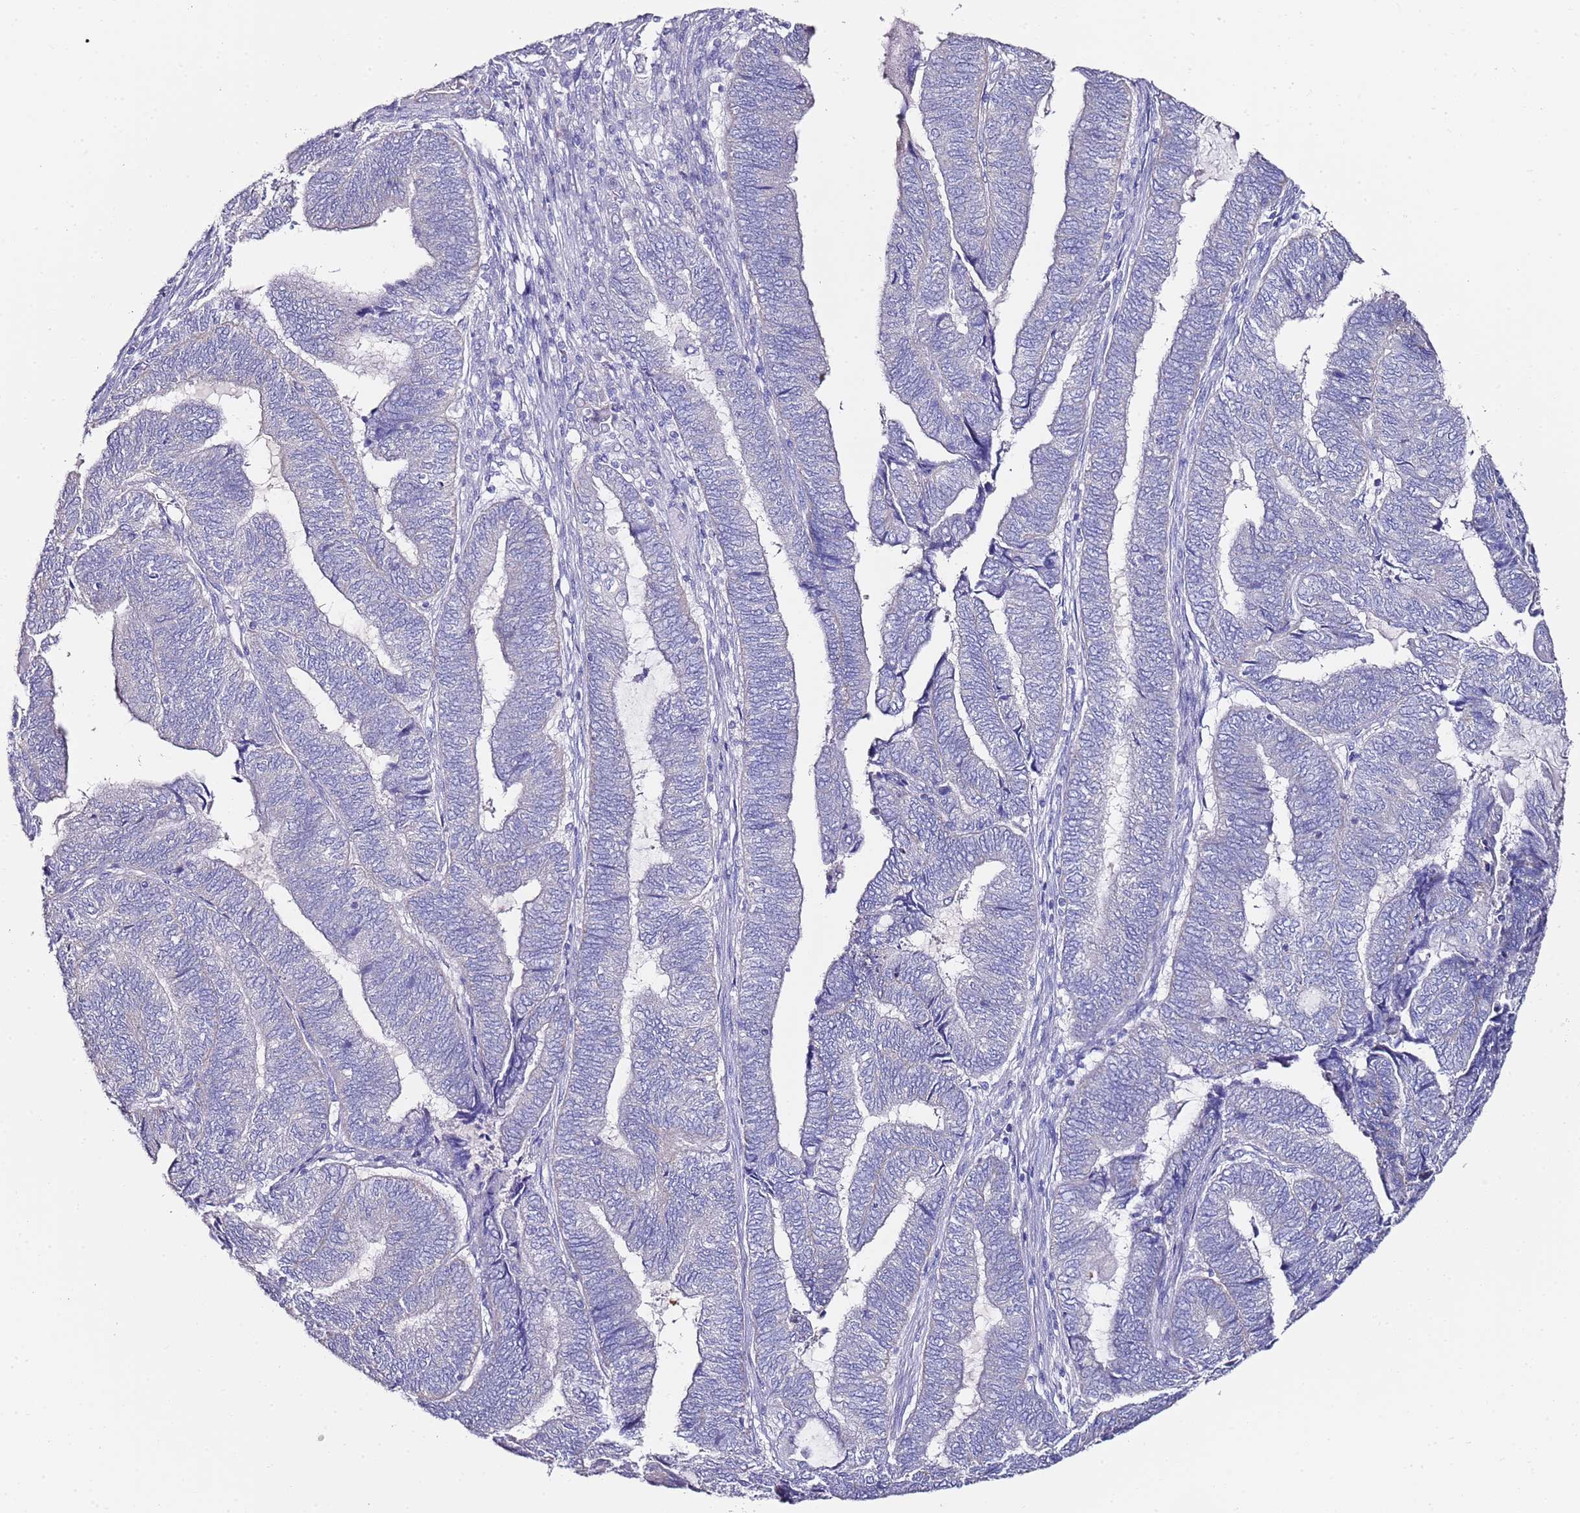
{"staining": {"intensity": "negative", "quantity": "none", "location": "none"}, "tissue": "endometrial cancer", "cell_type": "Tumor cells", "image_type": "cancer", "snomed": [{"axis": "morphology", "description": "Adenocarcinoma, NOS"}, {"axis": "topography", "description": "Uterus"}, {"axis": "topography", "description": "Endometrium"}], "caption": "This is an immunohistochemistry histopathology image of adenocarcinoma (endometrial). There is no expression in tumor cells.", "gene": "MYBPC3", "patient": {"sex": "female", "age": 70}}